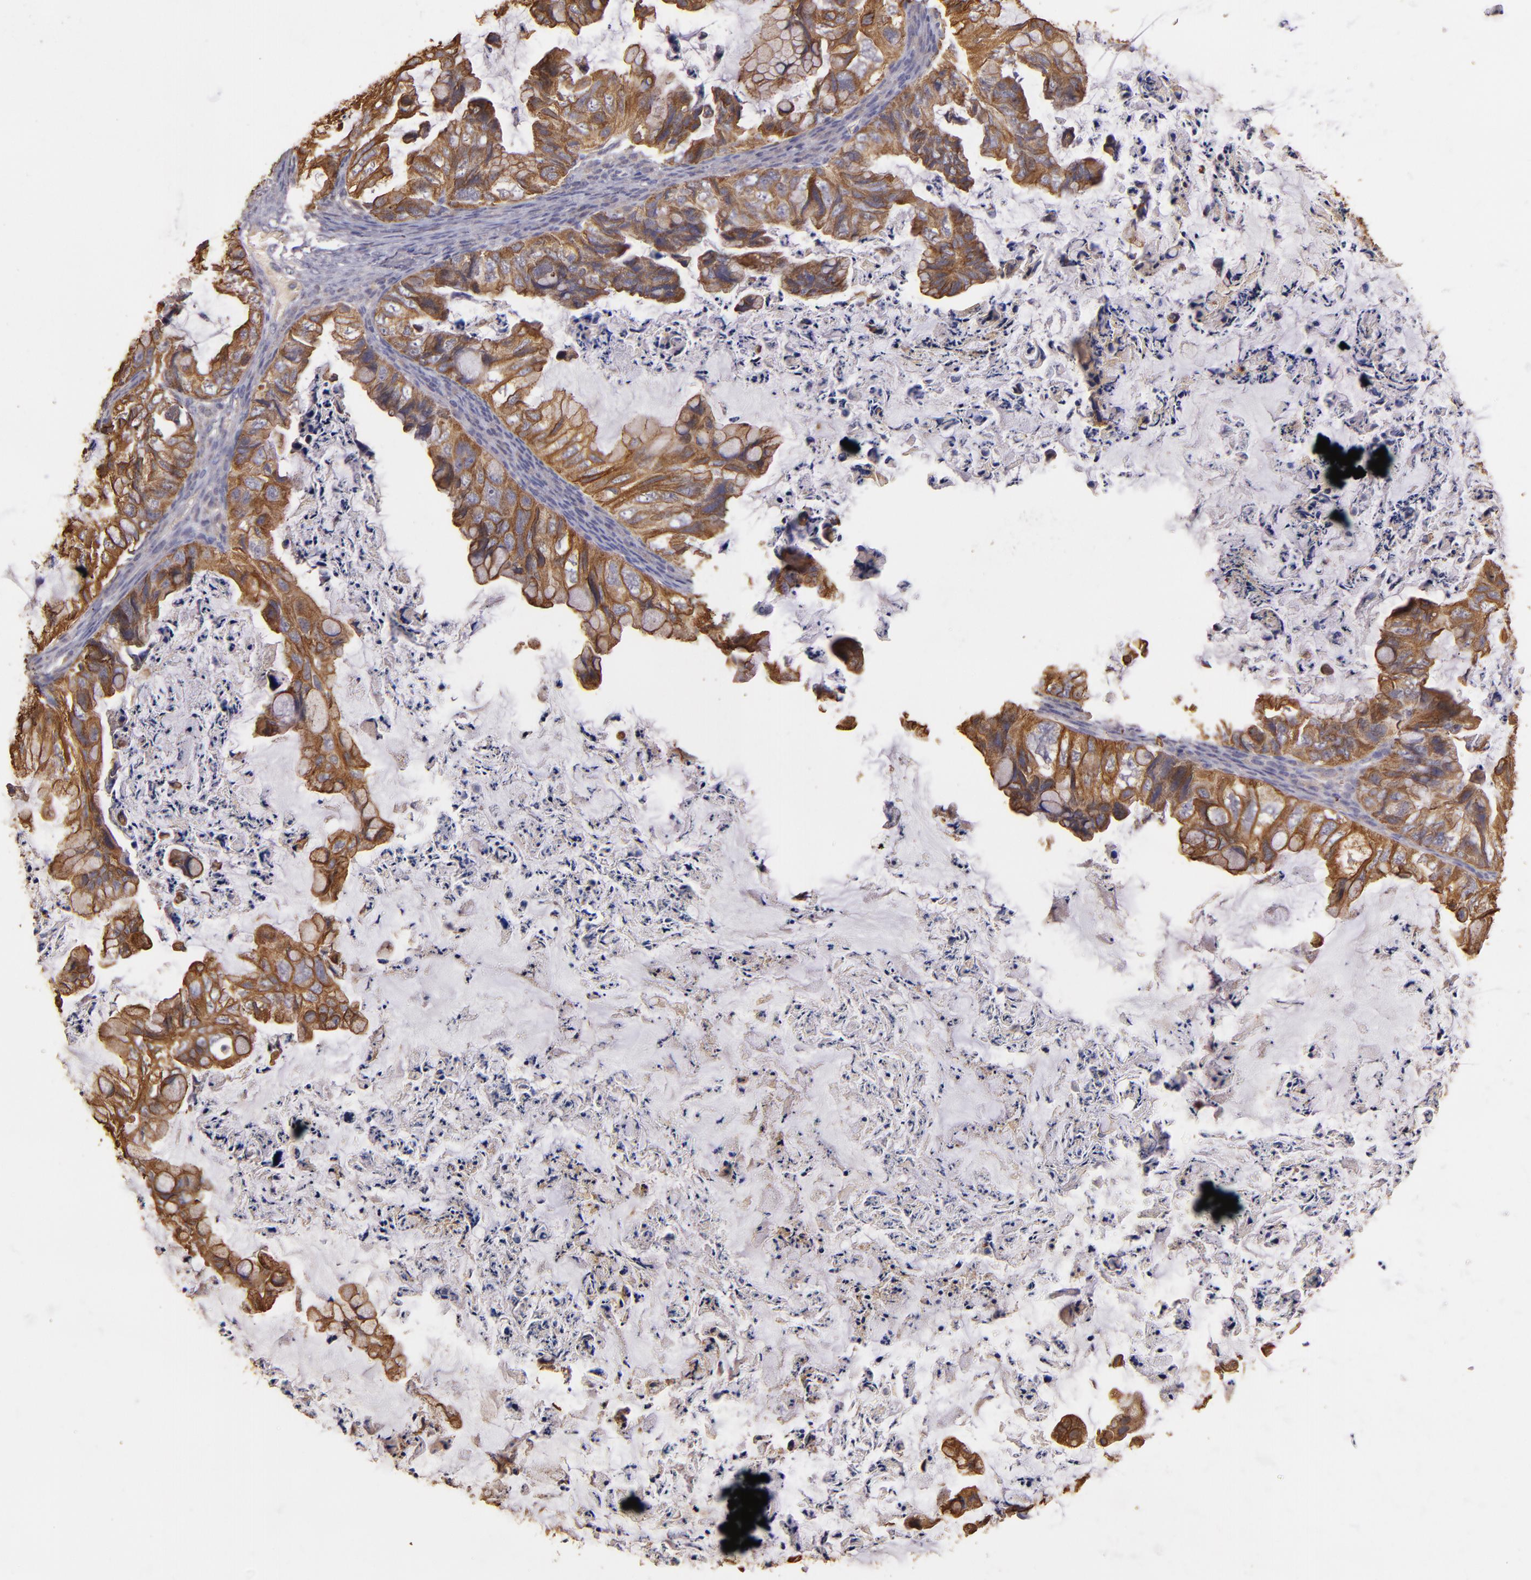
{"staining": {"intensity": "moderate", "quantity": ">75%", "location": "cytoplasmic/membranous"}, "tissue": "ovarian cancer", "cell_type": "Tumor cells", "image_type": "cancer", "snomed": [{"axis": "morphology", "description": "Cystadenocarcinoma, mucinous, NOS"}, {"axis": "topography", "description": "Ovary"}], "caption": "Immunohistochemistry (IHC) (DAB (3,3'-diaminobenzidine)) staining of ovarian mucinous cystadenocarcinoma displays moderate cytoplasmic/membranous protein expression in approximately >75% of tumor cells.", "gene": "SRRD", "patient": {"sex": "female", "age": 36}}